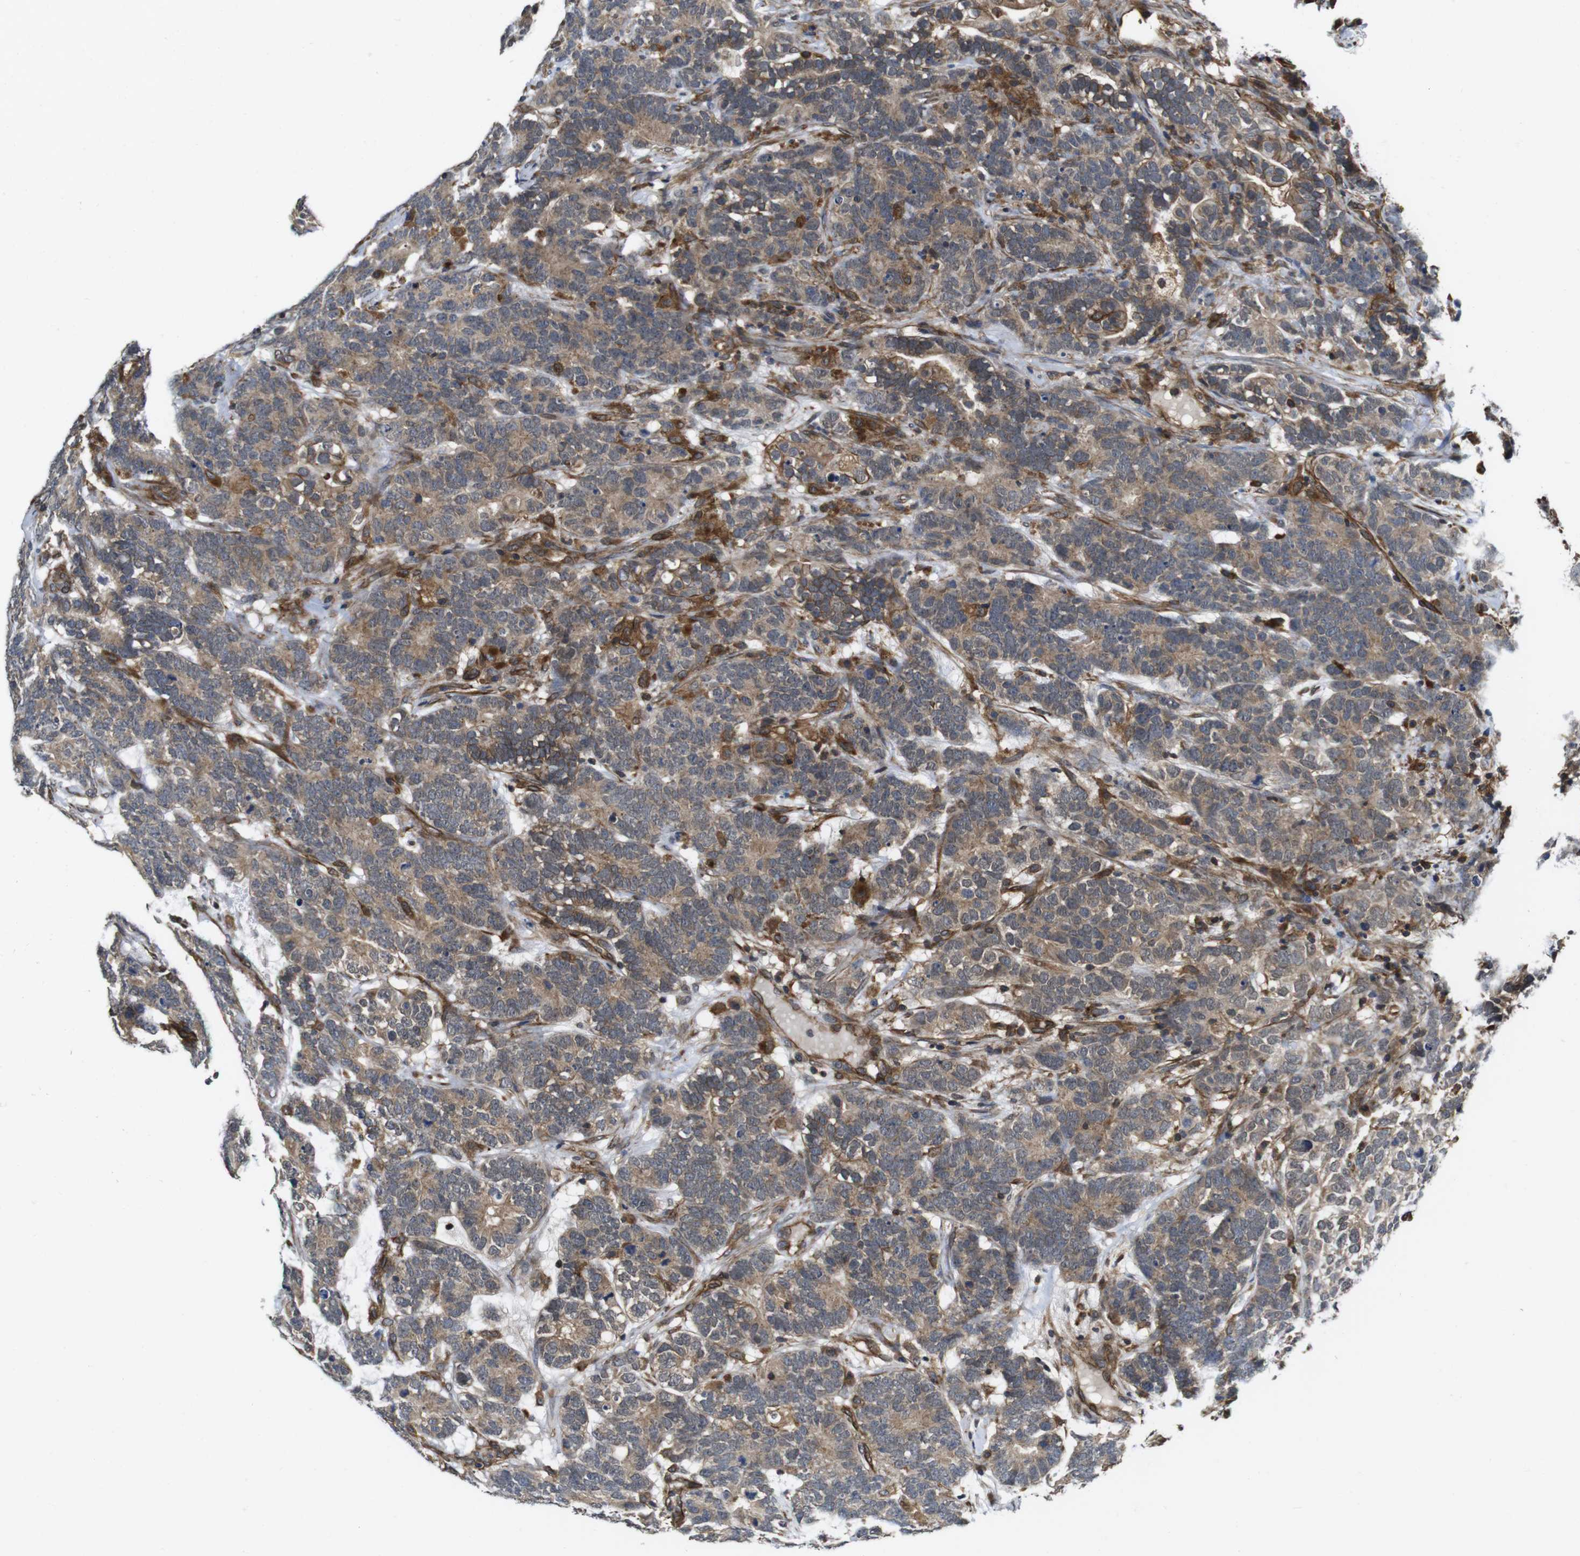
{"staining": {"intensity": "moderate", "quantity": ">75%", "location": "cytoplasmic/membranous"}, "tissue": "testis cancer", "cell_type": "Tumor cells", "image_type": "cancer", "snomed": [{"axis": "morphology", "description": "Carcinoma, Embryonal, NOS"}, {"axis": "topography", "description": "Testis"}], "caption": "An image of human testis cancer stained for a protein demonstrates moderate cytoplasmic/membranous brown staining in tumor cells. Immunohistochemistry stains the protein of interest in brown and the nuclei are stained blue.", "gene": "ZDHHC5", "patient": {"sex": "male", "age": 26}}